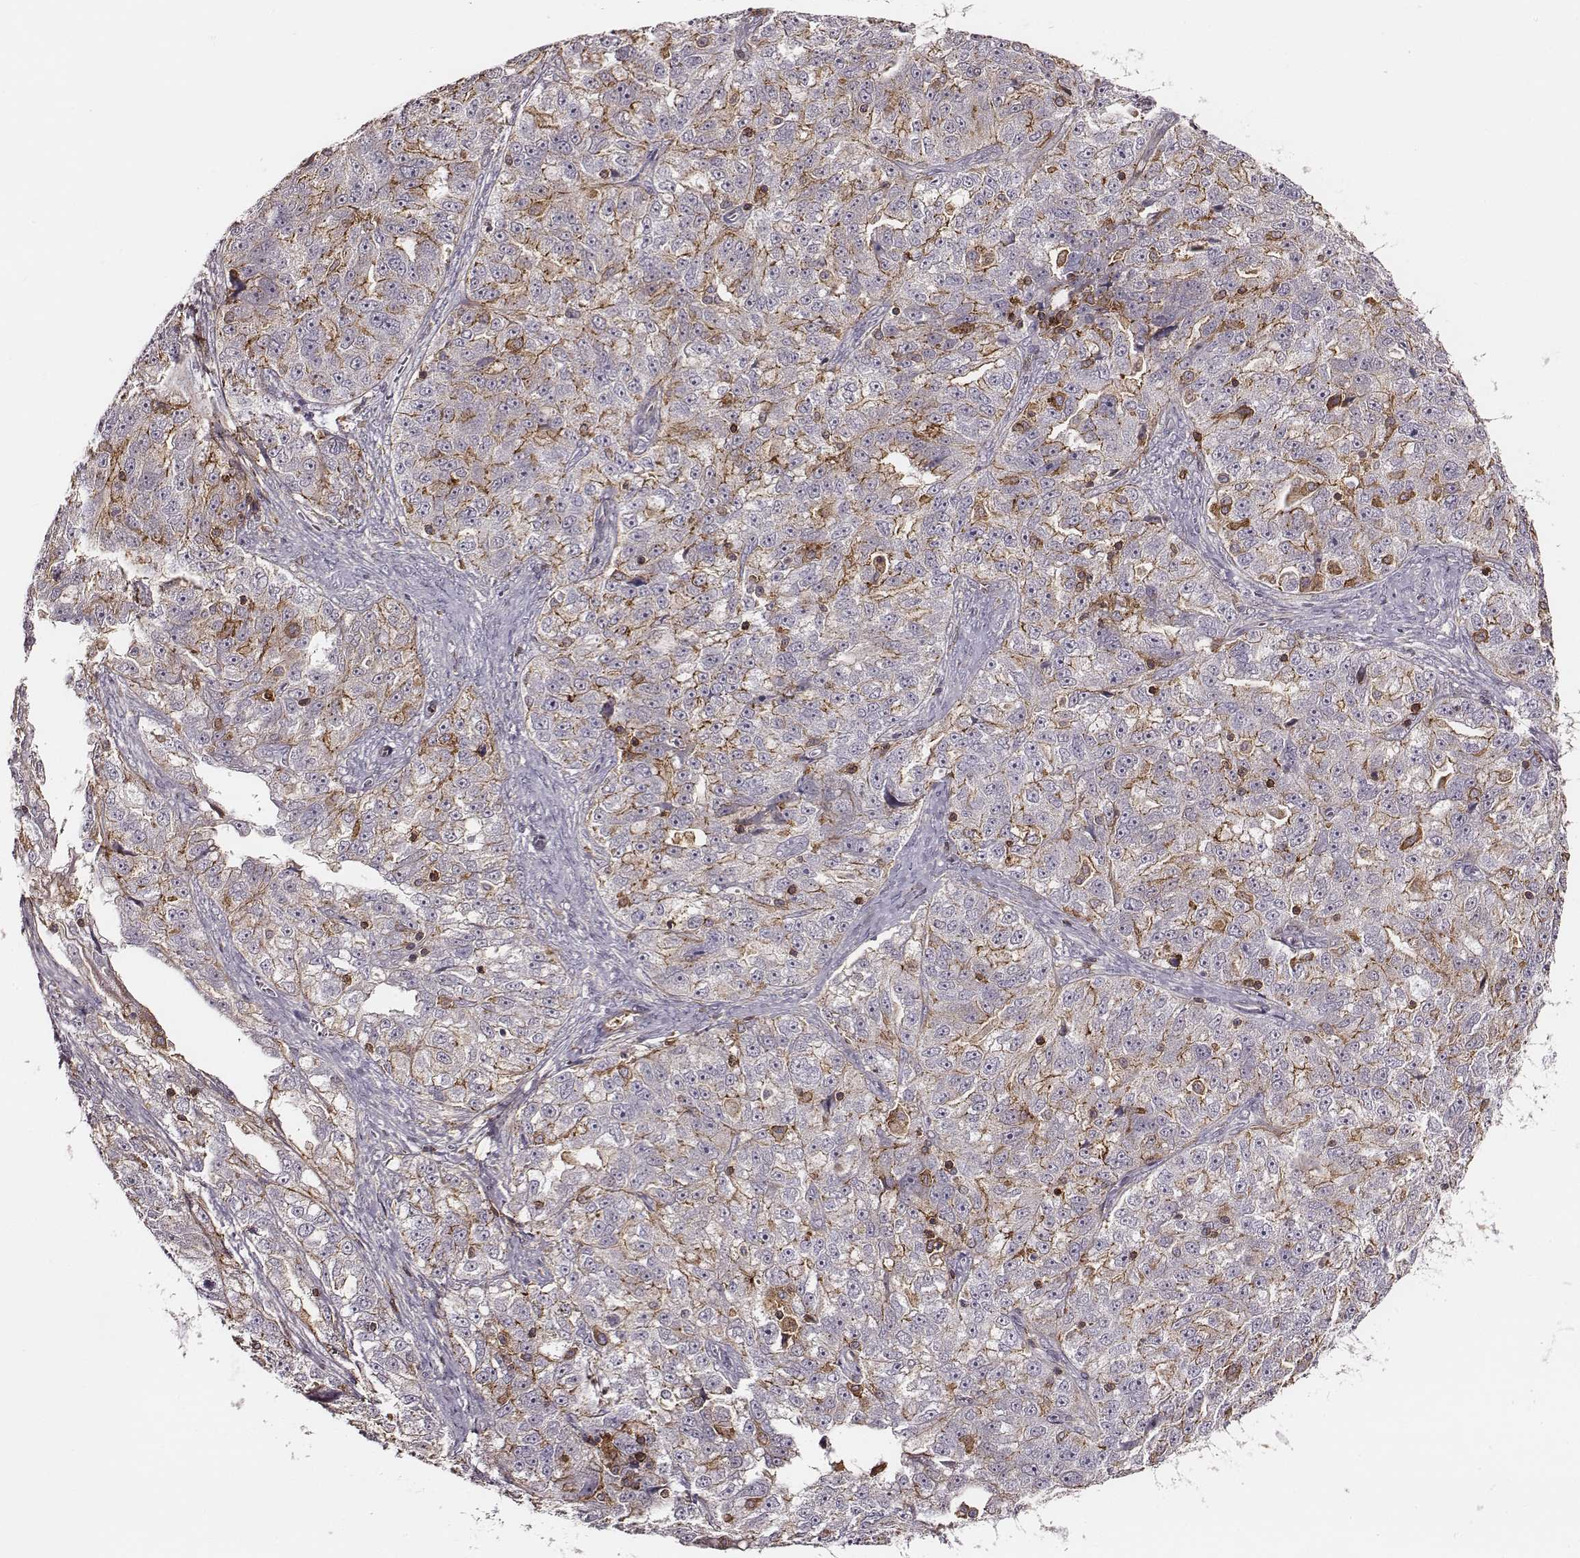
{"staining": {"intensity": "negative", "quantity": "none", "location": "none"}, "tissue": "ovarian cancer", "cell_type": "Tumor cells", "image_type": "cancer", "snomed": [{"axis": "morphology", "description": "Cystadenocarcinoma, serous, NOS"}, {"axis": "topography", "description": "Ovary"}], "caption": "This photomicrograph is of ovarian cancer stained with immunohistochemistry (IHC) to label a protein in brown with the nuclei are counter-stained blue. There is no staining in tumor cells. (DAB immunohistochemistry (IHC) with hematoxylin counter stain).", "gene": "ZYX", "patient": {"sex": "female", "age": 51}}